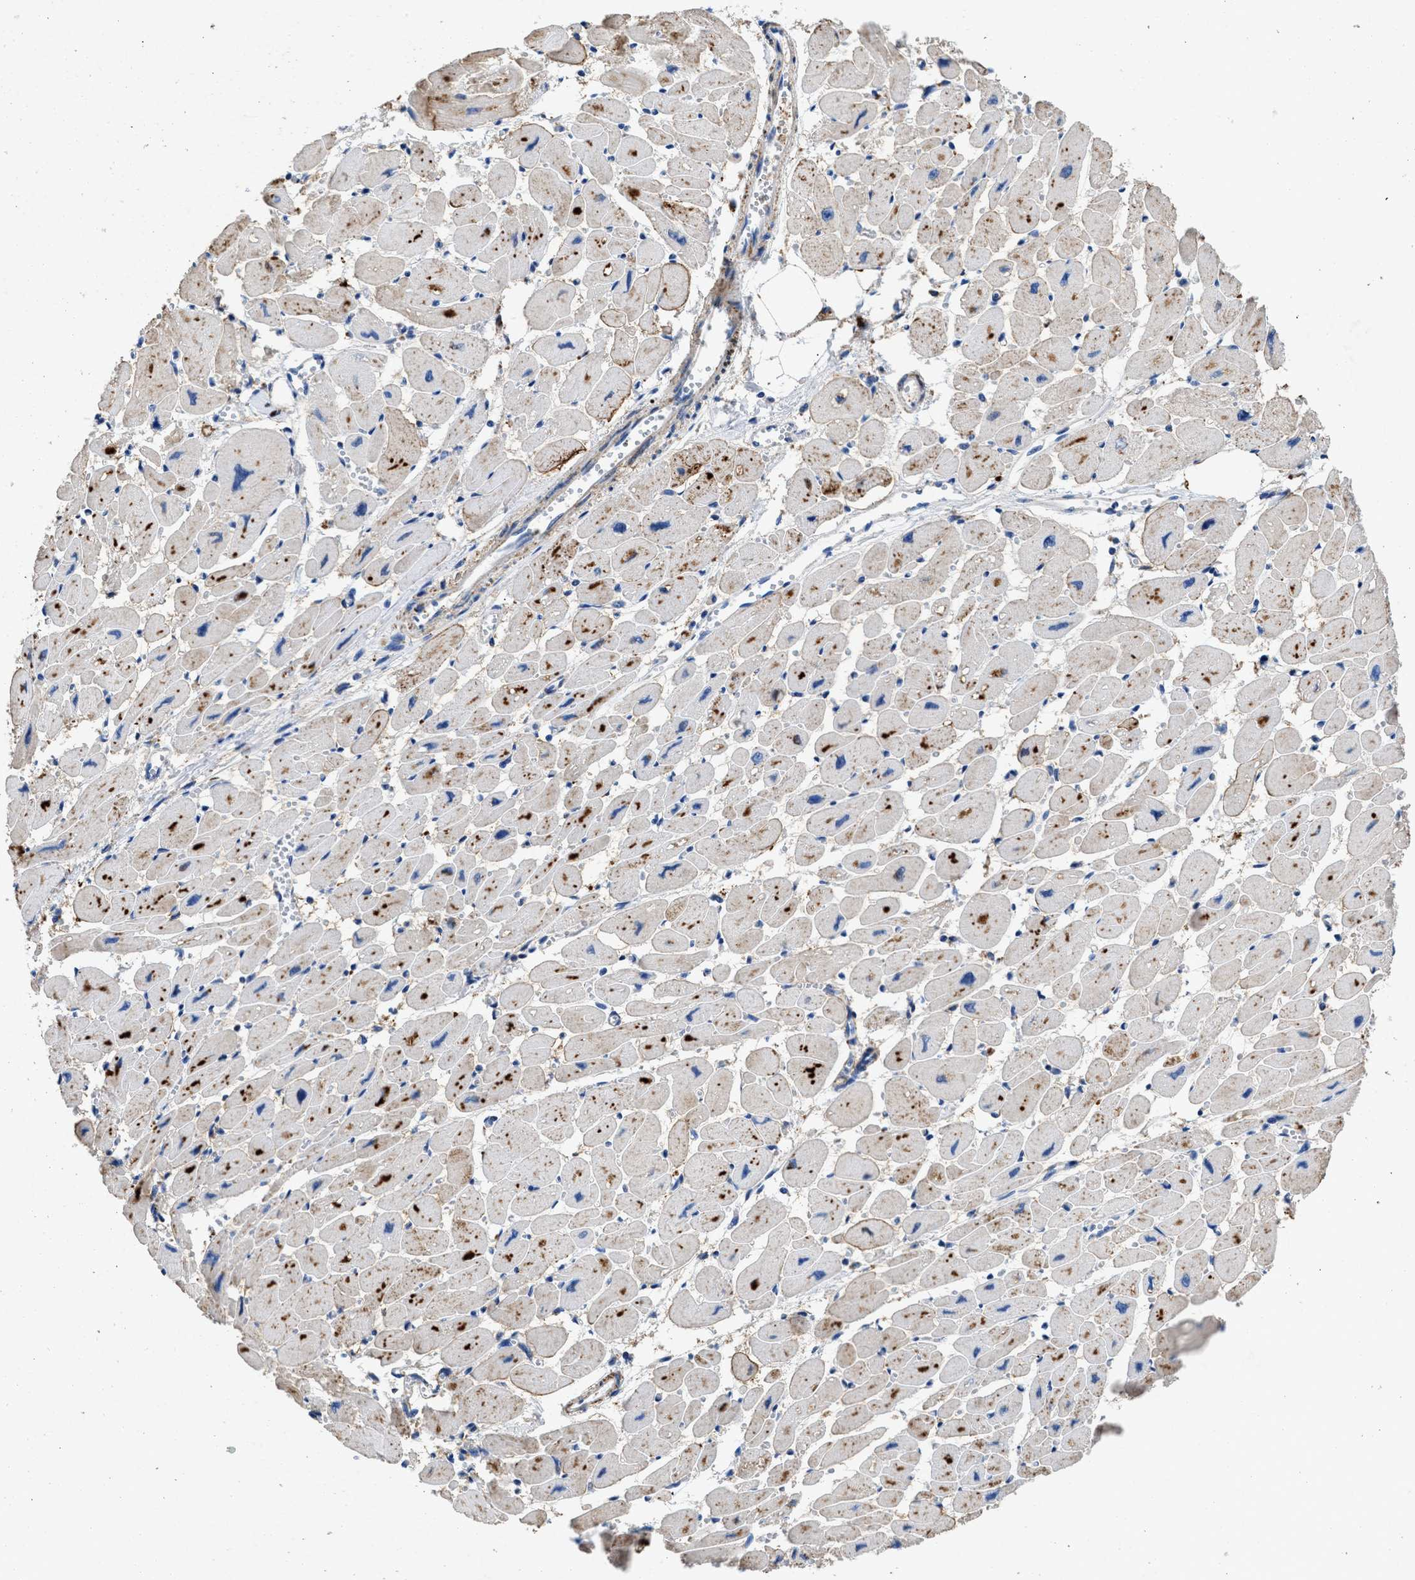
{"staining": {"intensity": "moderate", "quantity": ">75%", "location": "cytoplasmic/membranous"}, "tissue": "heart muscle", "cell_type": "Cardiomyocytes", "image_type": "normal", "snomed": [{"axis": "morphology", "description": "Normal tissue, NOS"}, {"axis": "topography", "description": "Heart"}], "caption": "Immunohistochemistry of normal heart muscle displays medium levels of moderate cytoplasmic/membranous expression in about >75% of cardiomyocytes.", "gene": "KCNQ4", "patient": {"sex": "female", "age": 54}}